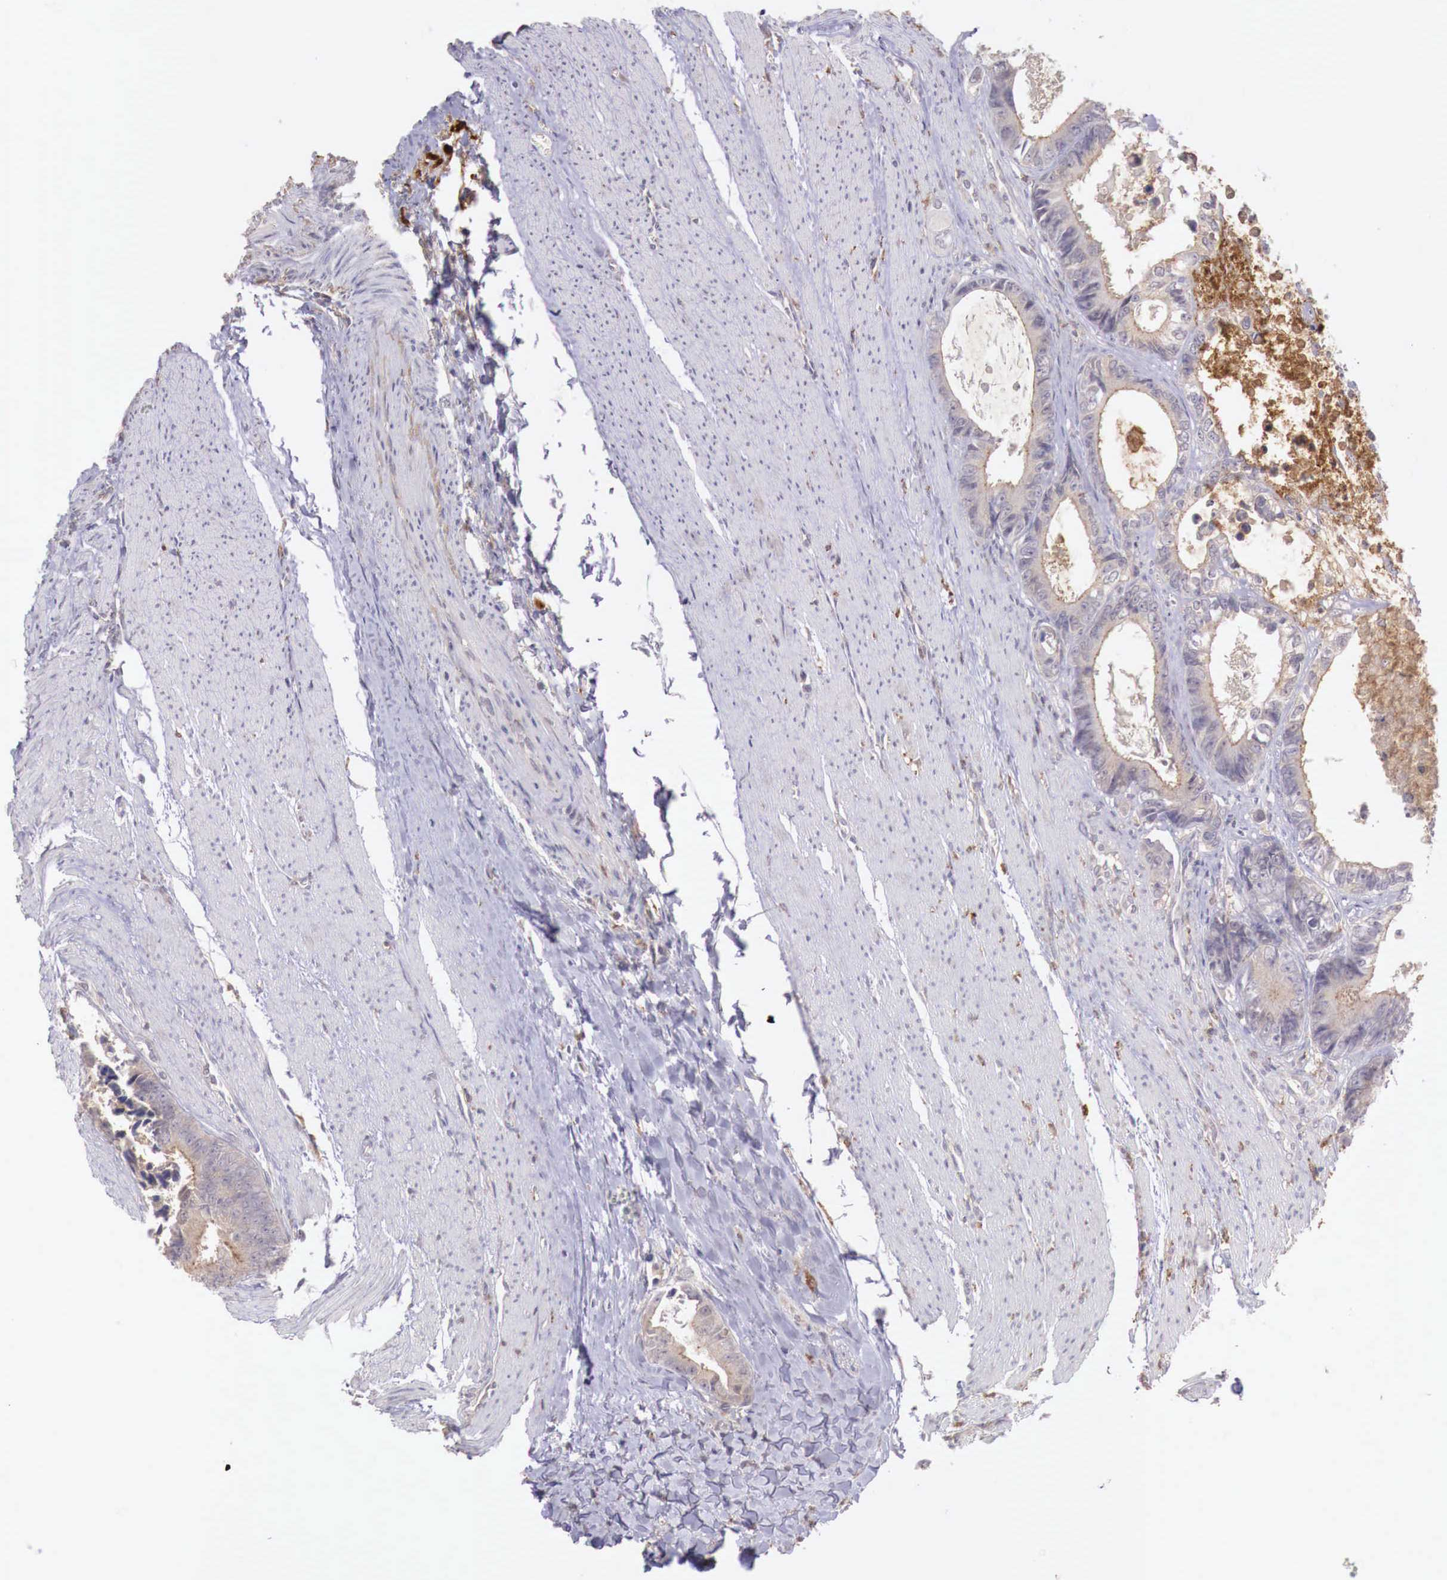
{"staining": {"intensity": "weak", "quantity": "25%-75%", "location": "cytoplasmic/membranous"}, "tissue": "colorectal cancer", "cell_type": "Tumor cells", "image_type": "cancer", "snomed": [{"axis": "morphology", "description": "Adenocarcinoma, NOS"}, {"axis": "topography", "description": "Rectum"}], "caption": "Immunohistochemical staining of human colorectal cancer (adenocarcinoma) reveals low levels of weak cytoplasmic/membranous protein positivity in approximately 25%-75% of tumor cells.", "gene": "CHRDL1", "patient": {"sex": "female", "age": 98}}